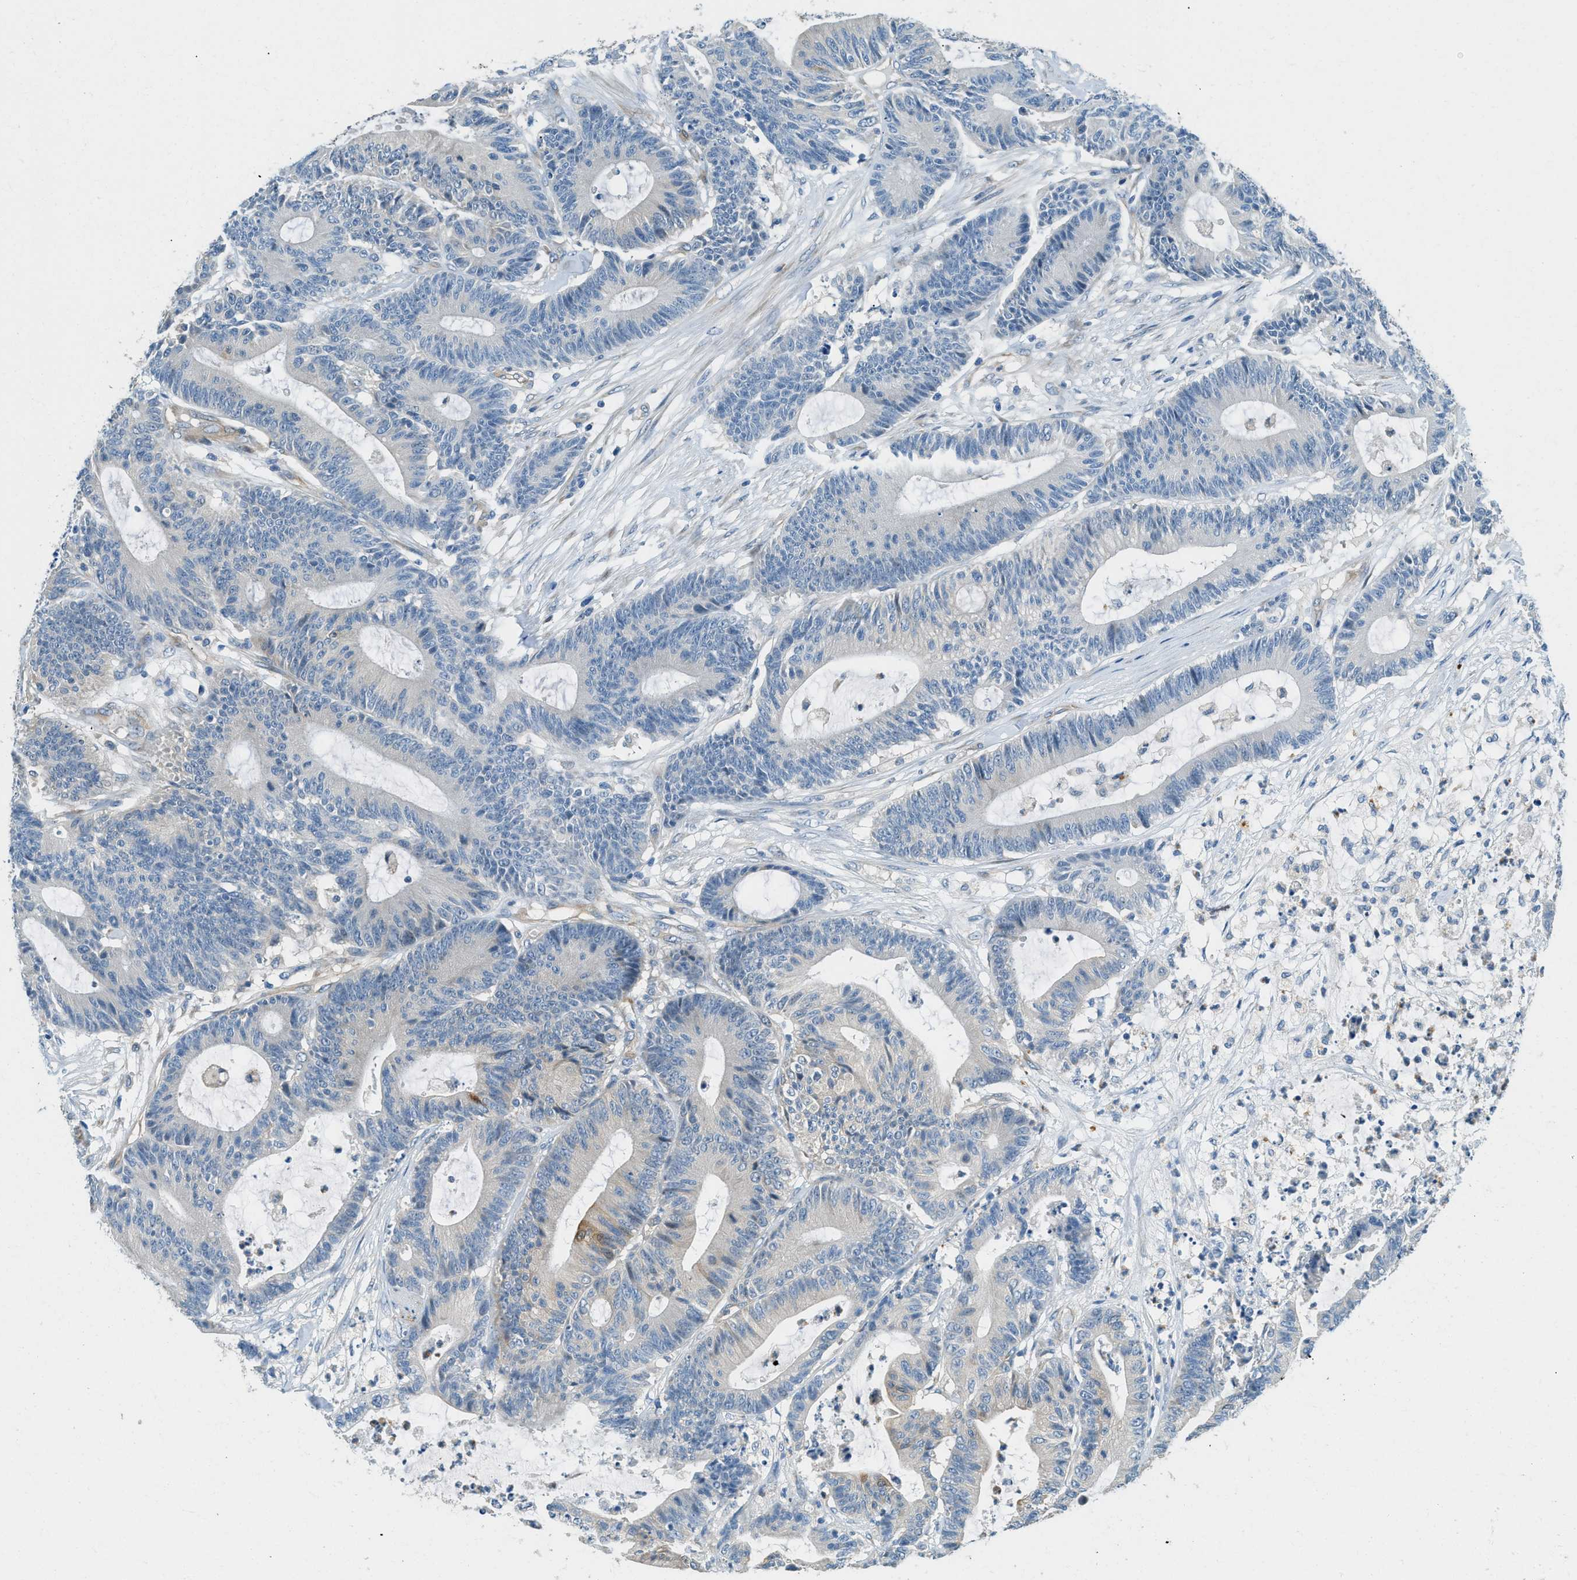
{"staining": {"intensity": "negative", "quantity": "none", "location": "none"}, "tissue": "colorectal cancer", "cell_type": "Tumor cells", "image_type": "cancer", "snomed": [{"axis": "morphology", "description": "Adenocarcinoma, NOS"}, {"axis": "topography", "description": "Colon"}], "caption": "High magnification brightfield microscopy of colorectal adenocarcinoma stained with DAB (brown) and counterstained with hematoxylin (blue): tumor cells show no significant staining.", "gene": "ZNF367", "patient": {"sex": "female", "age": 84}}